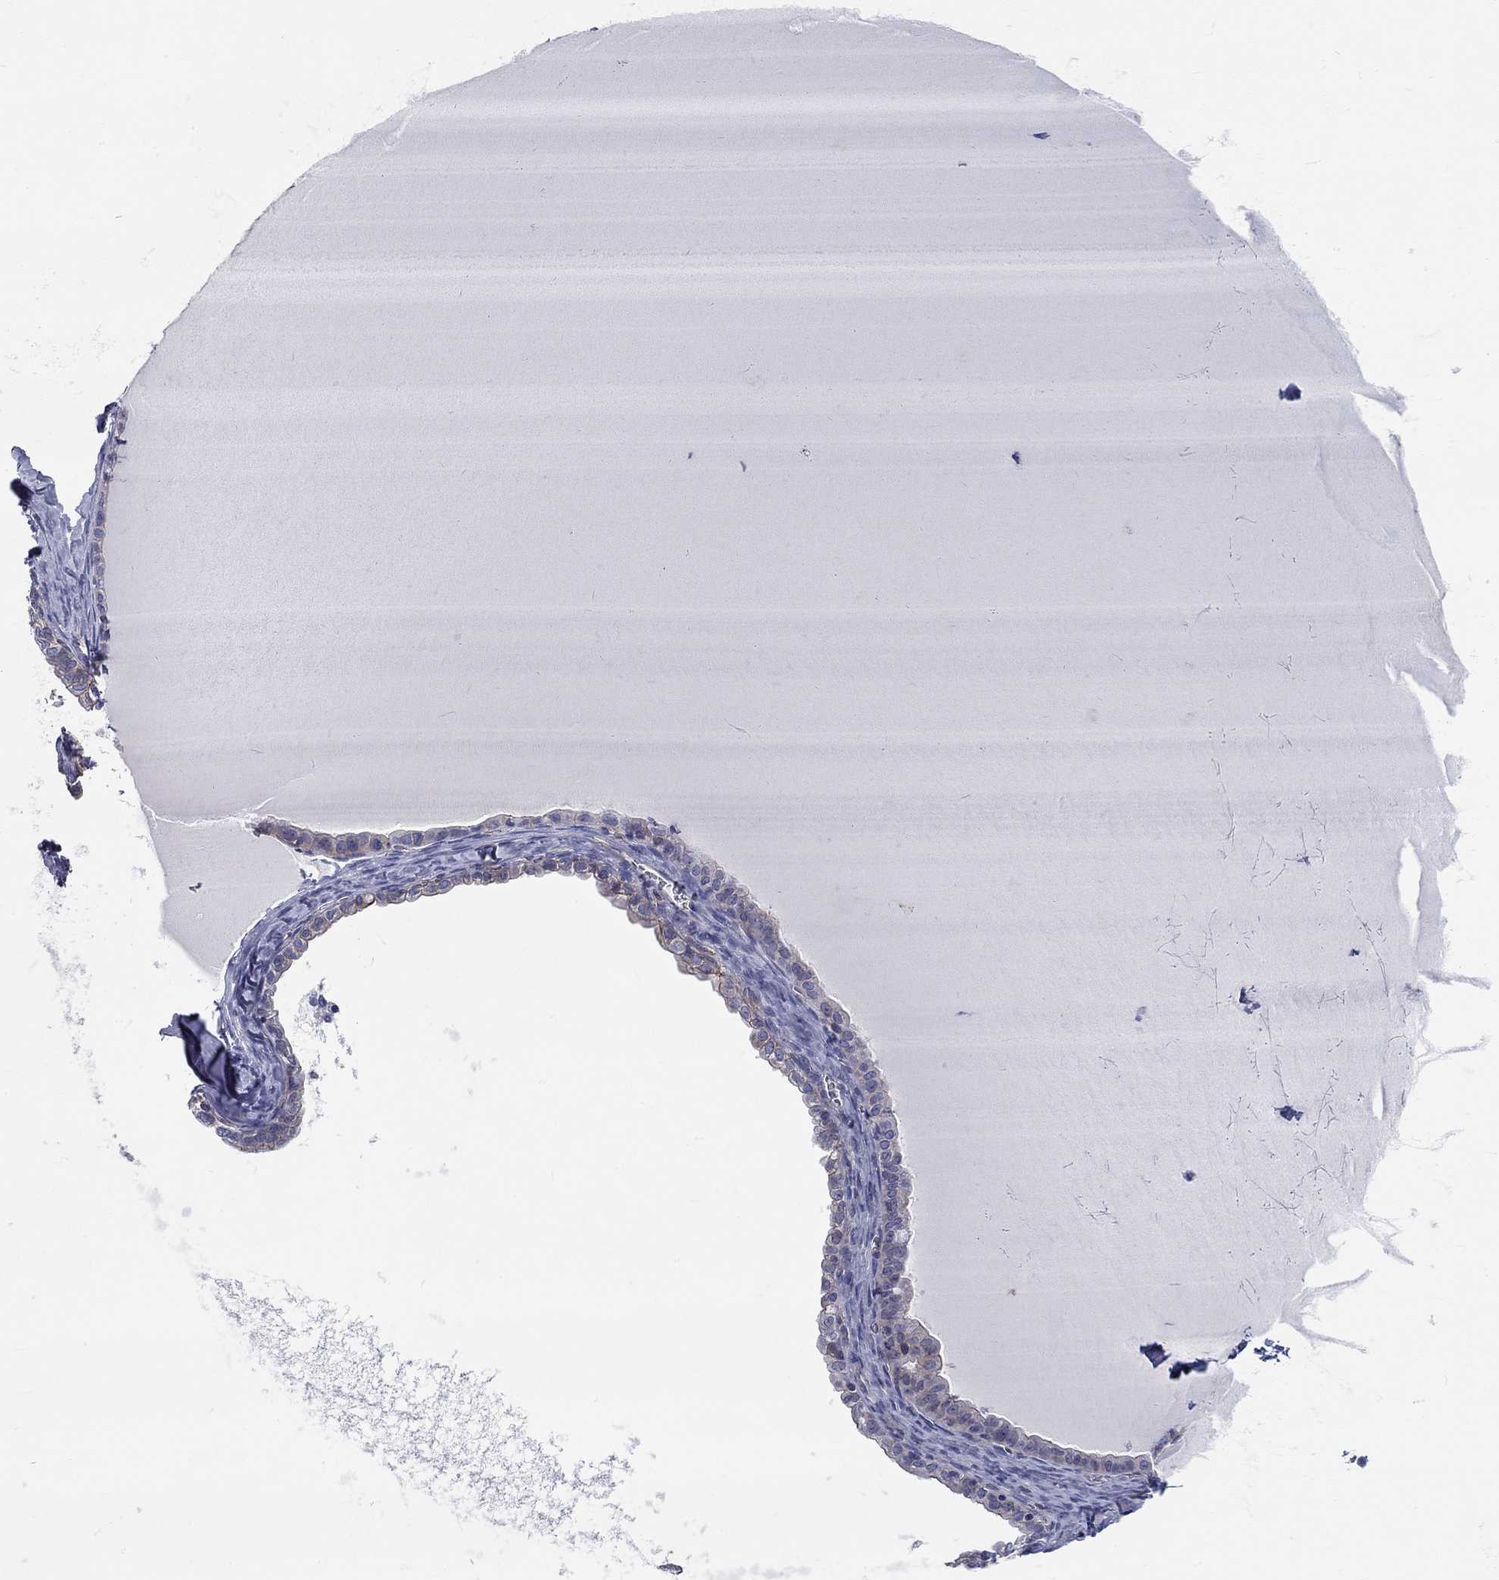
{"staining": {"intensity": "negative", "quantity": "none", "location": "none"}, "tissue": "ovarian cancer", "cell_type": "Tumor cells", "image_type": "cancer", "snomed": [{"axis": "morphology", "description": "Cystadenocarcinoma, mucinous, NOS"}, {"axis": "topography", "description": "Ovary"}], "caption": "Micrograph shows no significant protein positivity in tumor cells of mucinous cystadenocarcinoma (ovarian).", "gene": "PCDHGA10", "patient": {"sex": "female", "age": 63}}